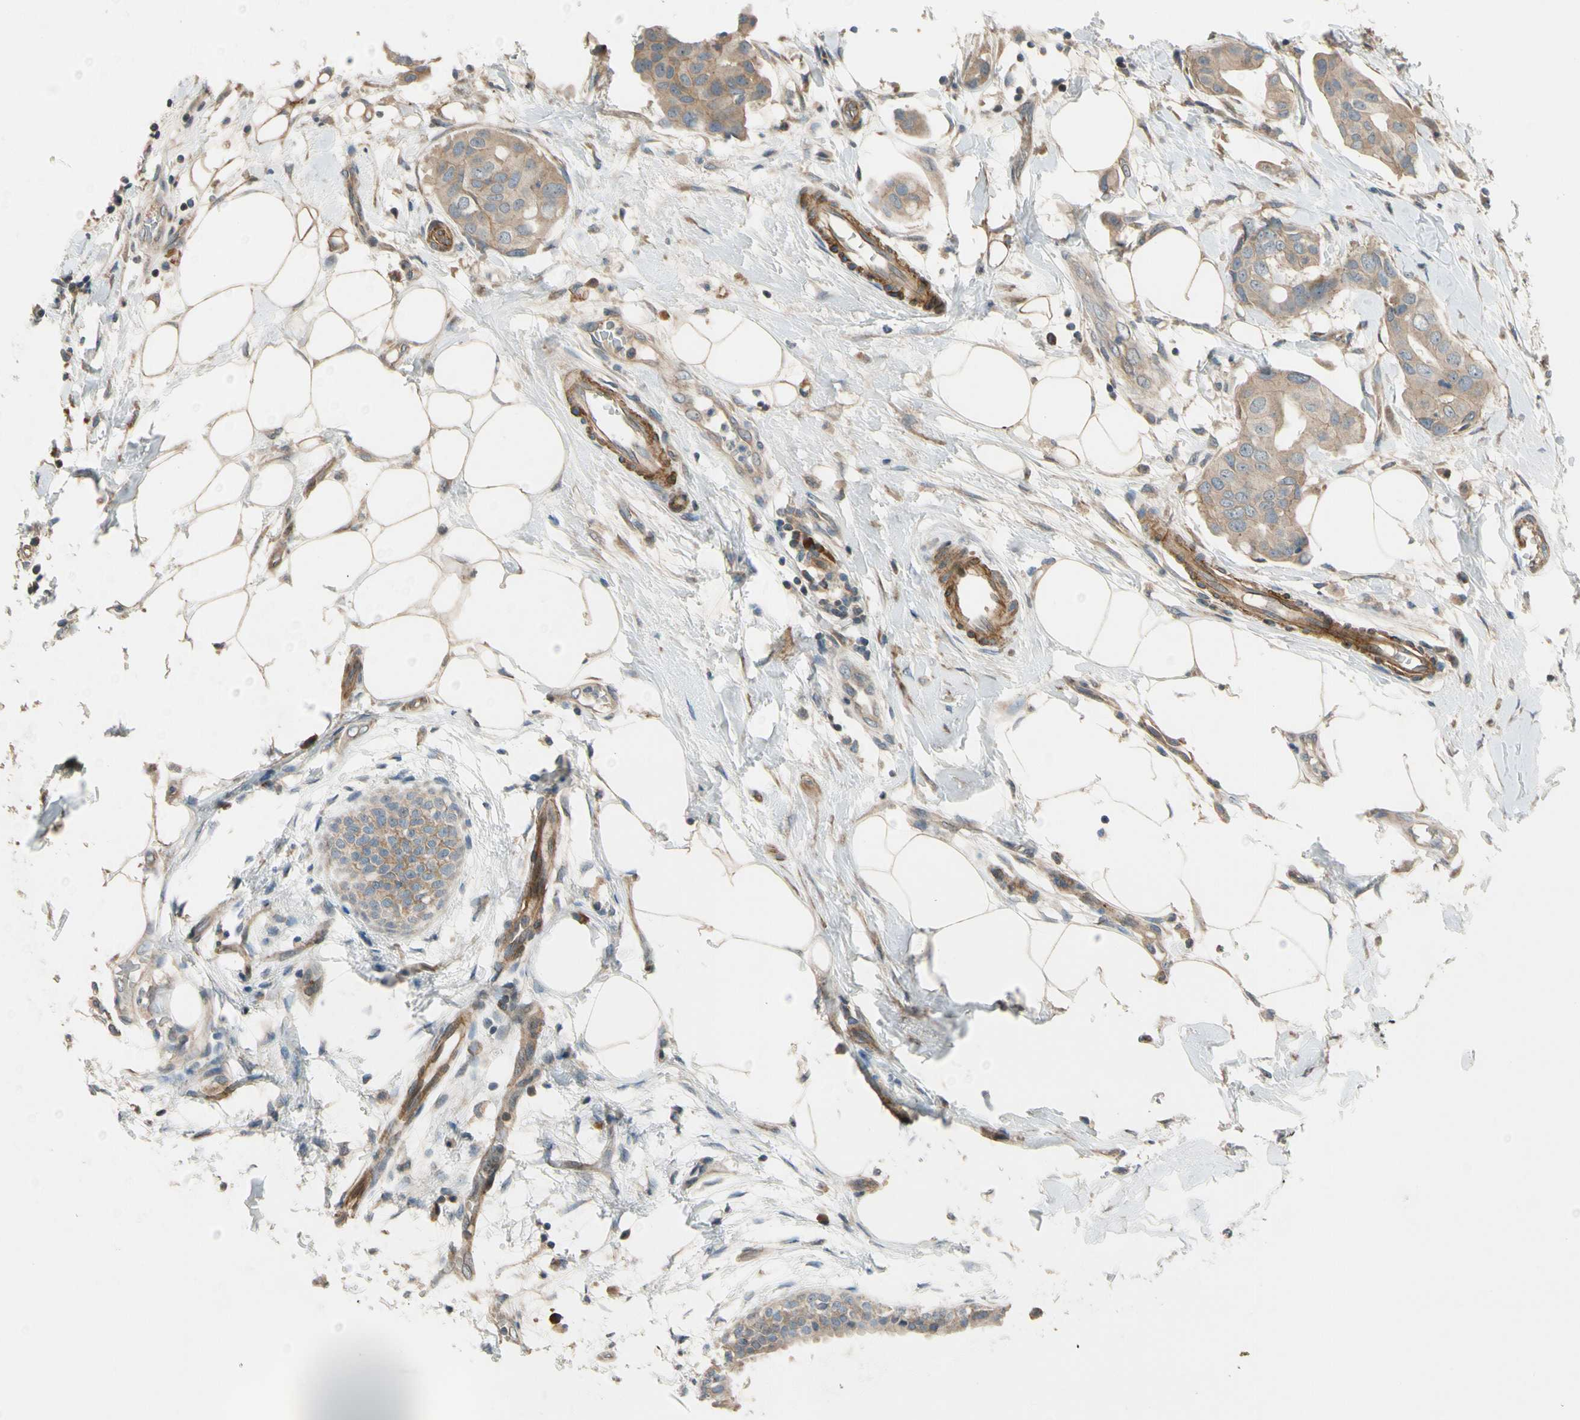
{"staining": {"intensity": "weak", "quantity": ">75%", "location": "cytoplasmic/membranous"}, "tissue": "breast cancer", "cell_type": "Tumor cells", "image_type": "cancer", "snomed": [{"axis": "morphology", "description": "Duct carcinoma"}, {"axis": "topography", "description": "Breast"}], "caption": "Protein staining of invasive ductal carcinoma (breast) tissue displays weak cytoplasmic/membranous expression in about >75% of tumor cells.", "gene": "MST1R", "patient": {"sex": "female", "age": 40}}